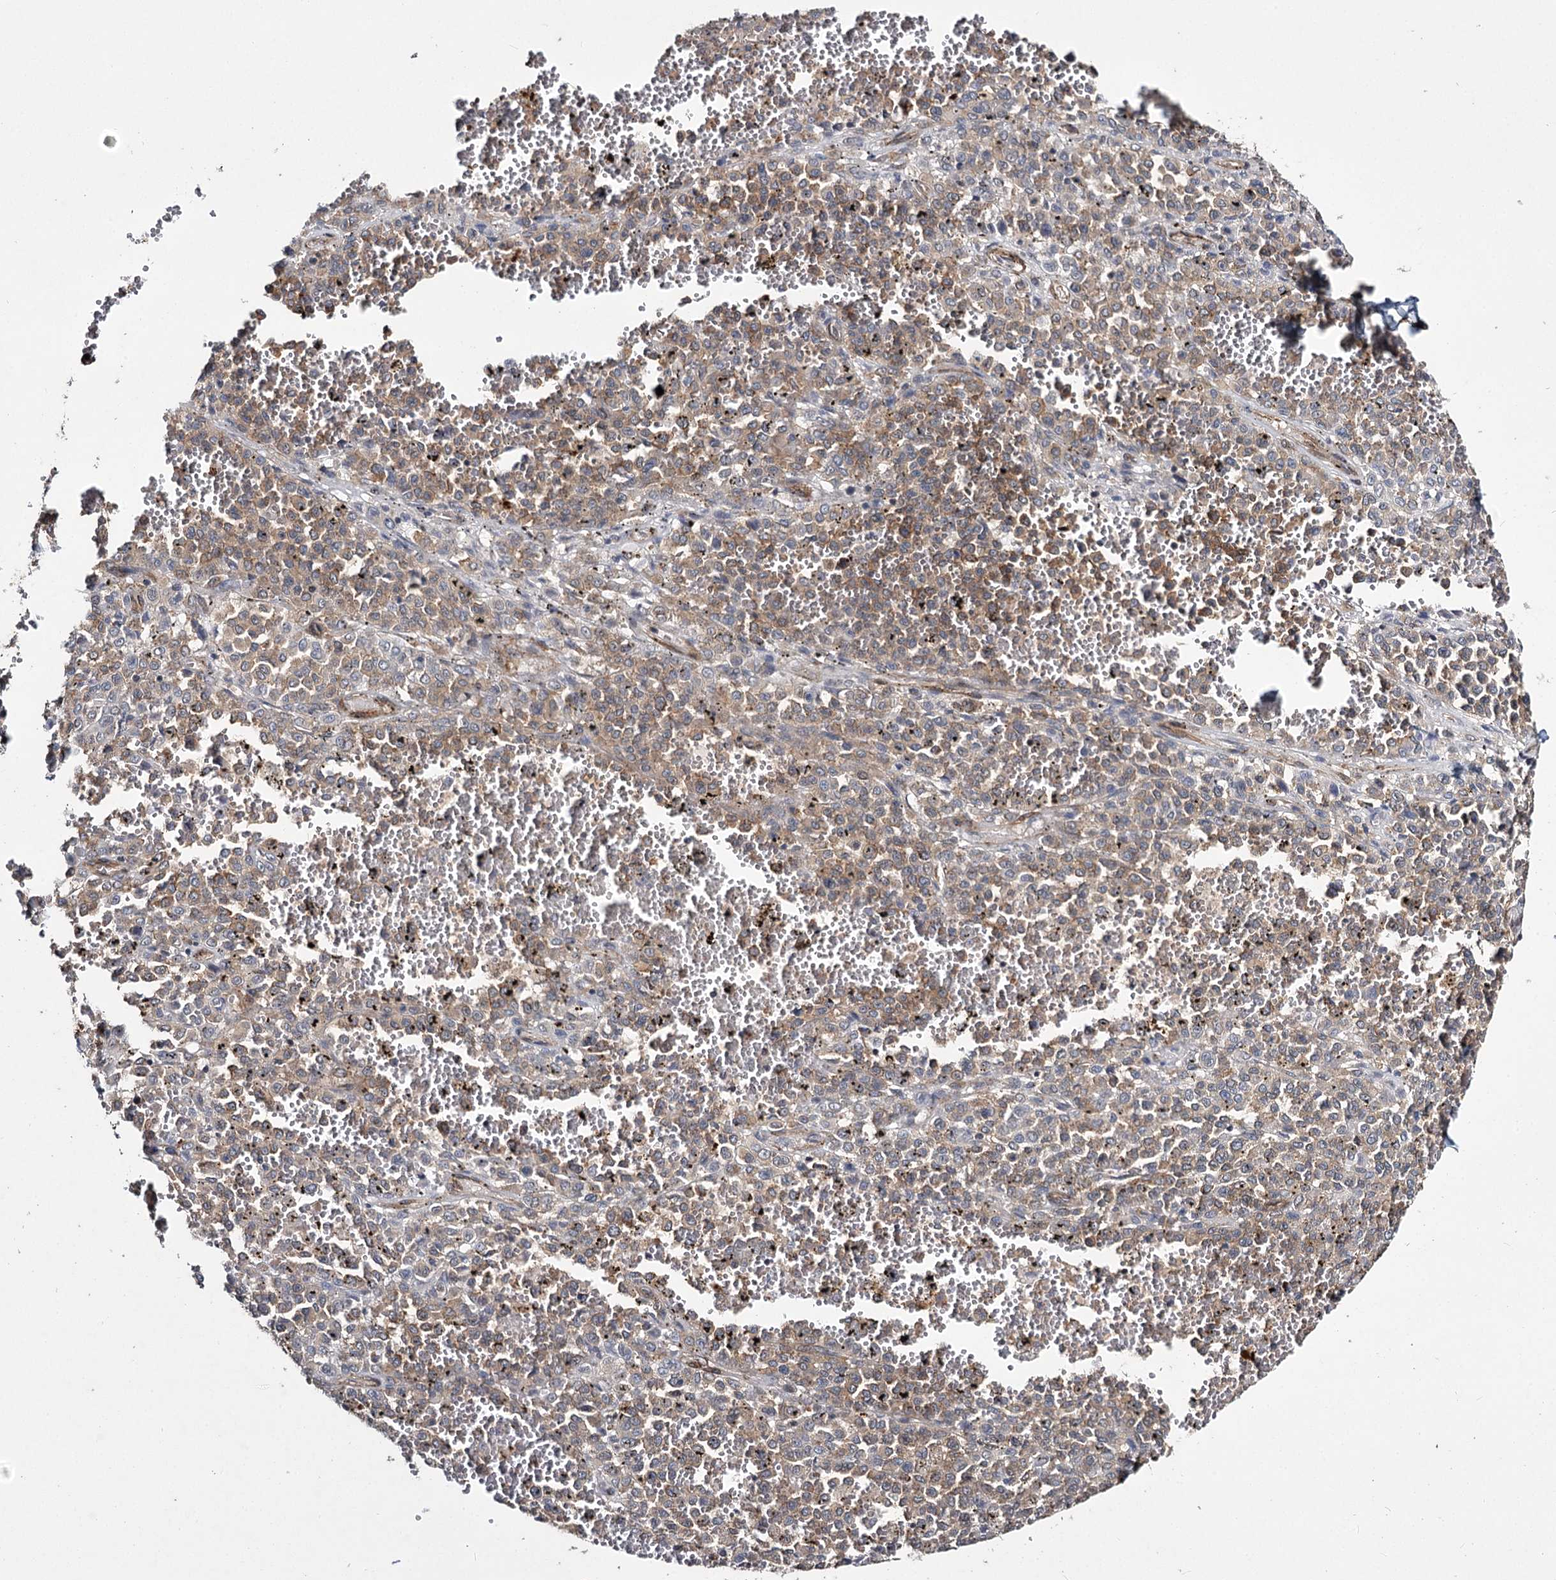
{"staining": {"intensity": "weak", "quantity": ">75%", "location": "cytoplasmic/membranous"}, "tissue": "melanoma", "cell_type": "Tumor cells", "image_type": "cancer", "snomed": [{"axis": "morphology", "description": "Malignant melanoma, Metastatic site"}, {"axis": "topography", "description": "Pancreas"}], "caption": "Tumor cells exhibit low levels of weak cytoplasmic/membranous staining in approximately >75% of cells in malignant melanoma (metastatic site).", "gene": "MYO1C", "patient": {"sex": "female", "age": 30}}